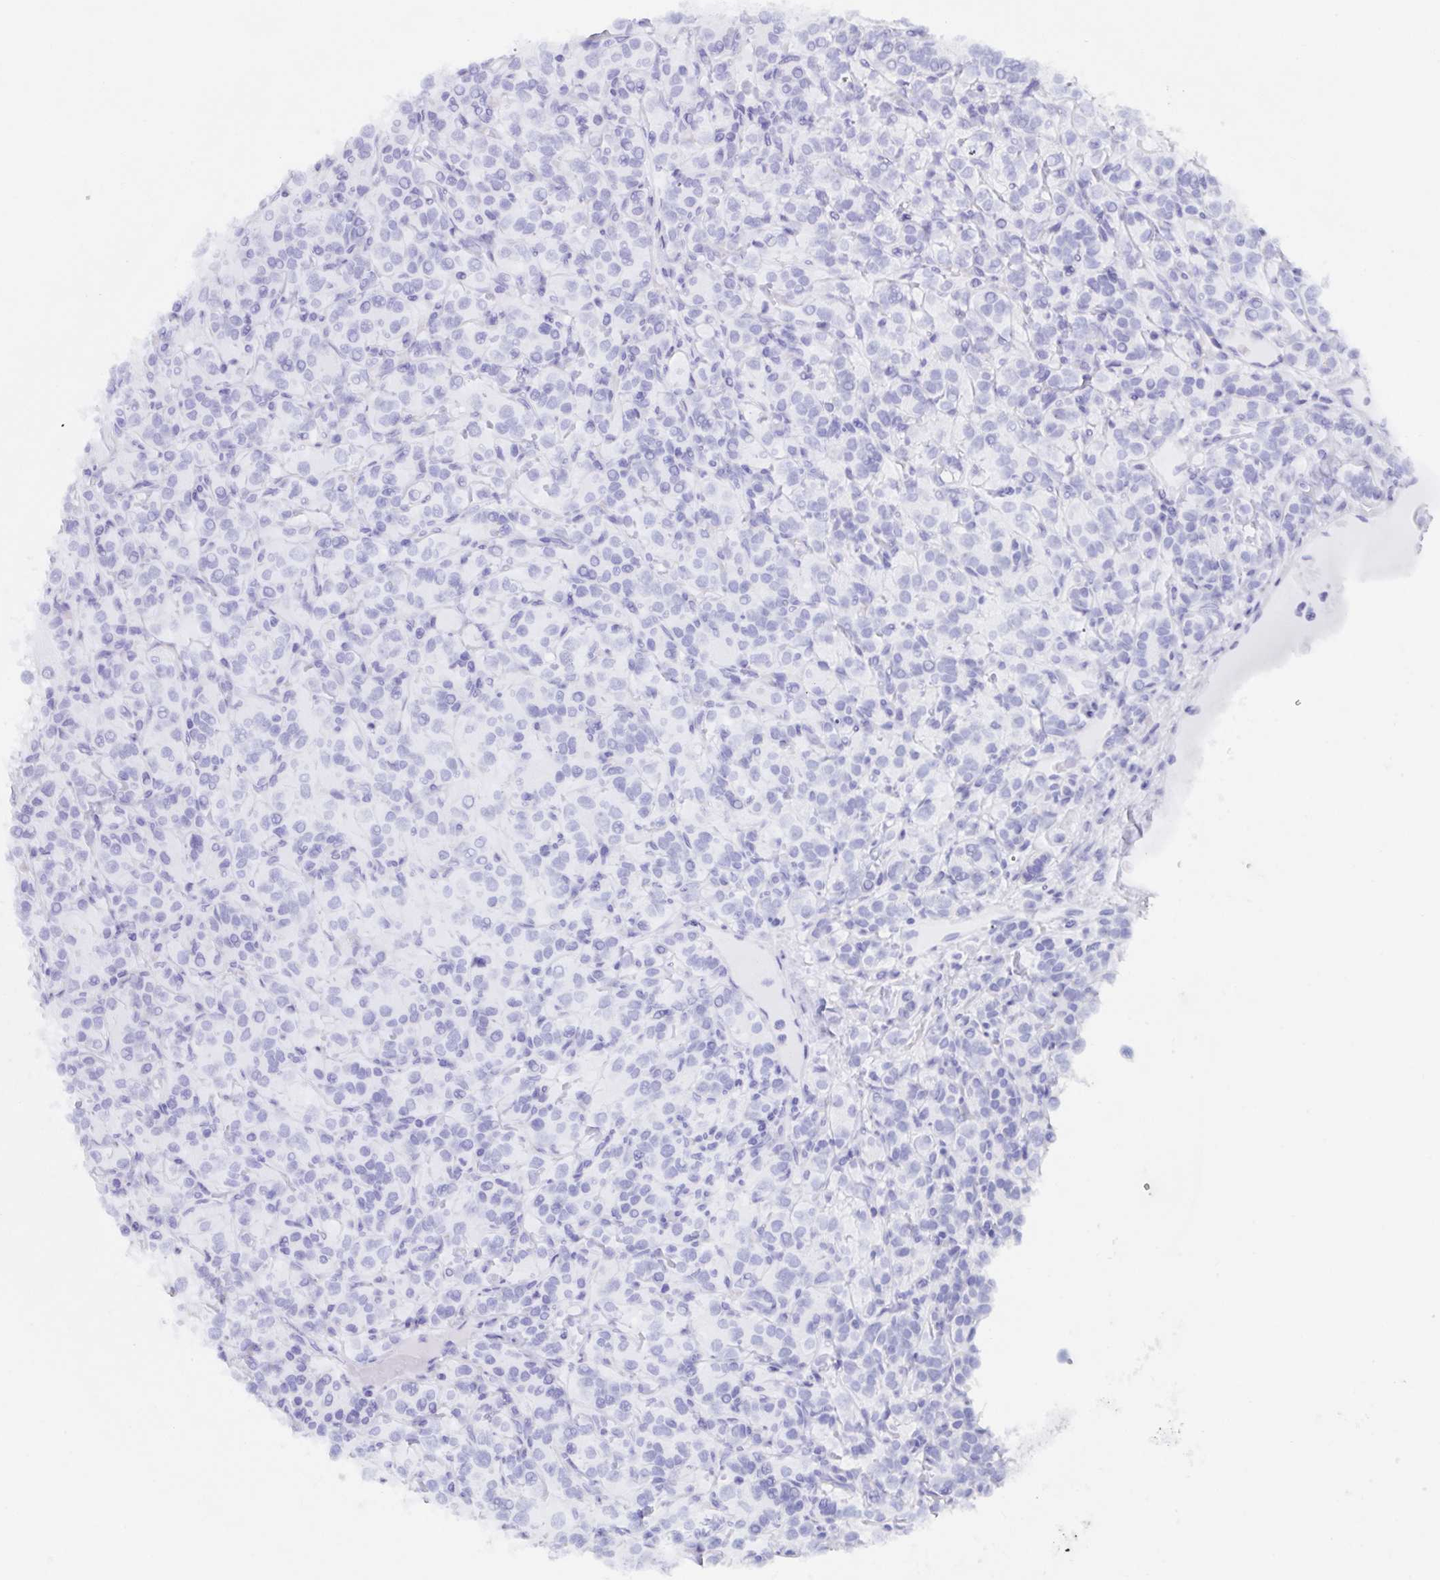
{"staining": {"intensity": "negative", "quantity": "none", "location": "none"}, "tissue": "renal cancer", "cell_type": "Tumor cells", "image_type": "cancer", "snomed": [{"axis": "morphology", "description": "Adenocarcinoma, NOS"}, {"axis": "topography", "description": "Kidney"}], "caption": "High power microscopy photomicrograph of an IHC histopathology image of adenocarcinoma (renal), revealing no significant expression in tumor cells. Nuclei are stained in blue.", "gene": "POU2F3", "patient": {"sex": "male", "age": 77}}